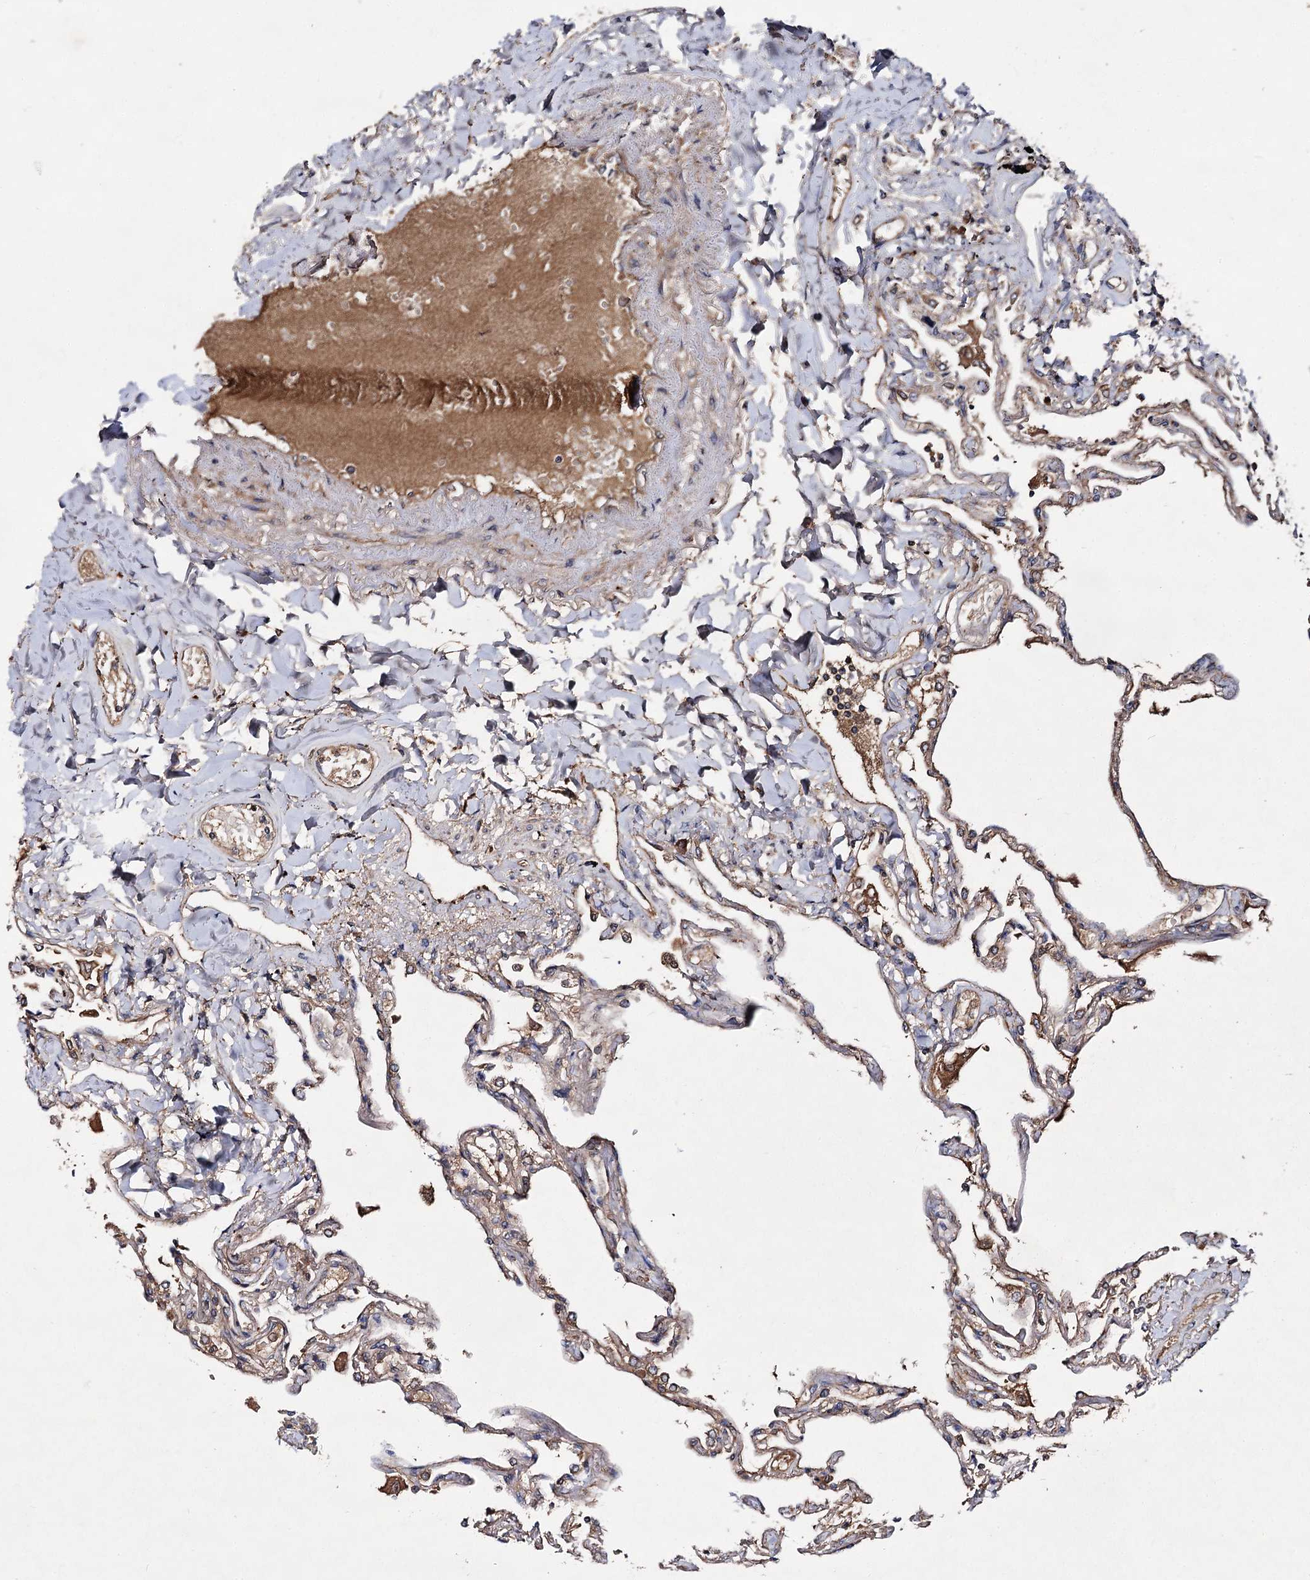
{"staining": {"intensity": "moderate", "quantity": "25%-75%", "location": "cytoplasmic/membranous"}, "tissue": "lung", "cell_type": "Alveolar cells", "image_type": "normal", "snomed": [{"axis": "morphology", "description": "Normal tissue, NOS"}, {"axis": "topography", "description": "Lung"}], "caption": "Alveolar cells display medium levels of moderate cytoplasmic/membranous staining in about 25%-75% of cells in unremarkable human lung.", "gene": "TEX9", "patient": {"sex": "female", "age": 67}}